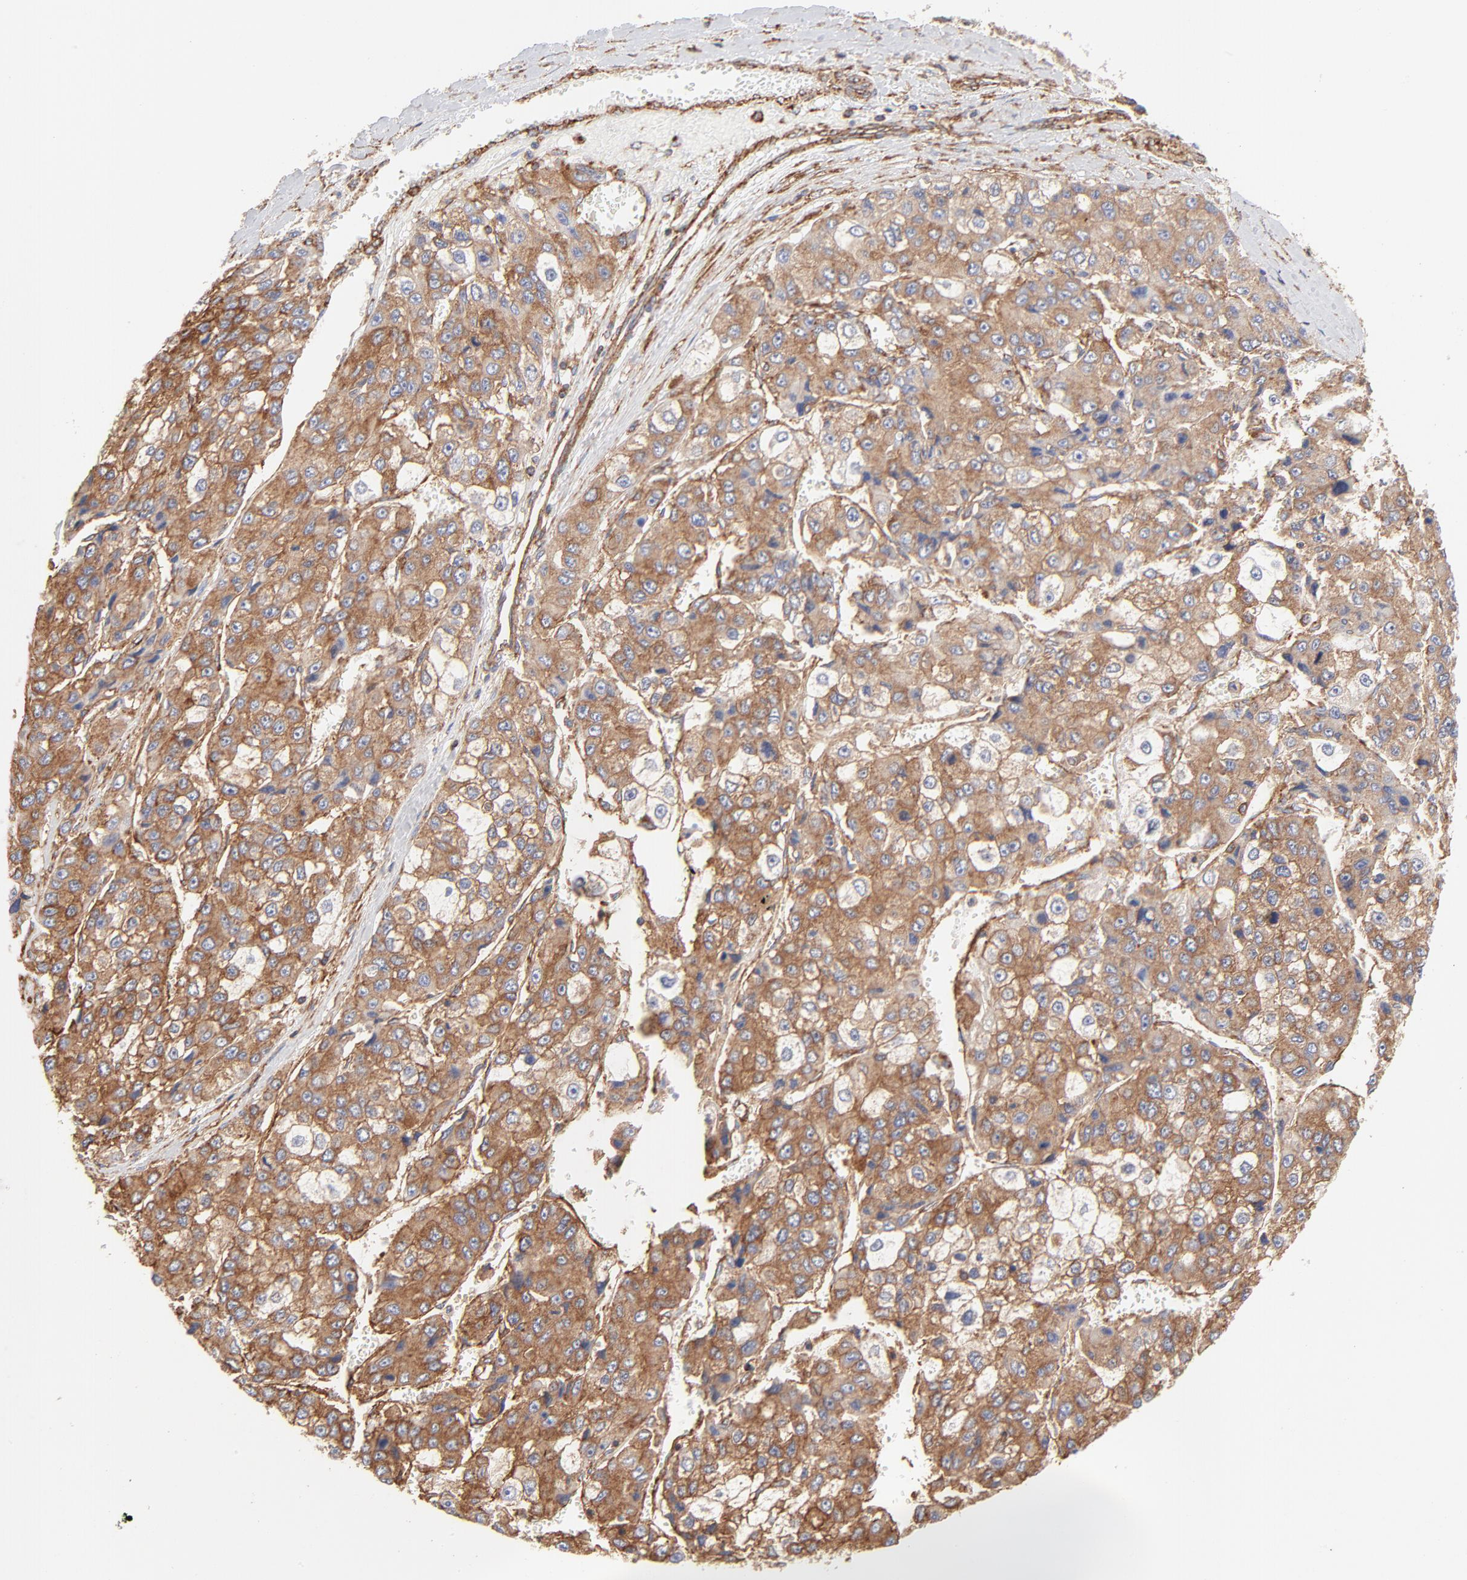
{"staining": {"intensity": "moderate", "quantity": ">75%", "location": "cytoplasmic/membranous"}, "tissue": "liver cancer", "cell_type": "Tumor cells", "image_type": "cancer", "snomed": [{"axis": "morphology", "description": "Carcinoma, Hepatocellular, NOS"}, {"axis": "topography", "description": "Liver"}], "caption": "Liver cancer stained for a protein (brown) shows moderate cytoplasmic/membranous positive expression in about >75% of tumor cells.", "gene": "CLTB", "patient": {"sex": "female", "age": 66}}